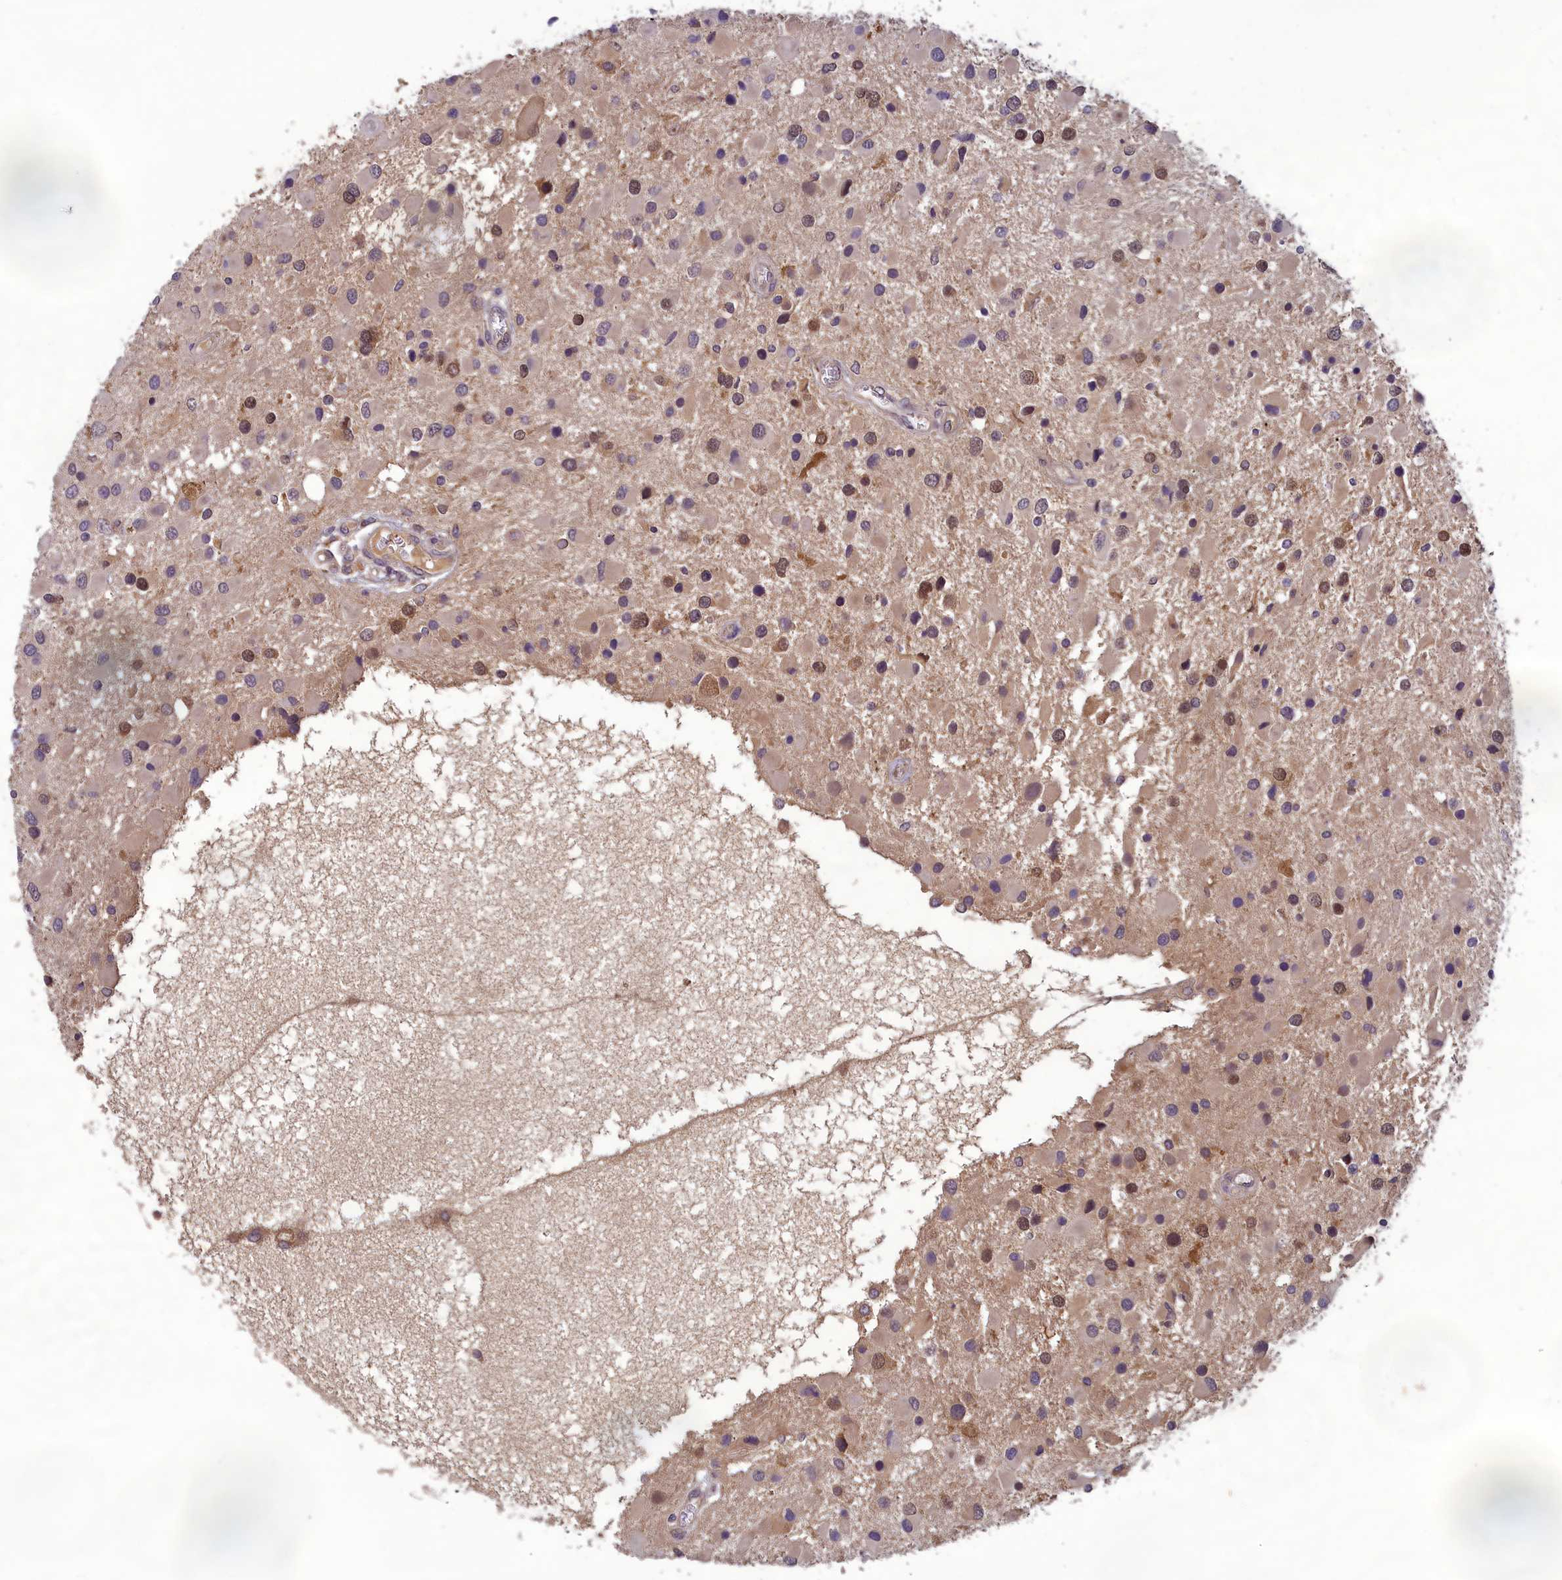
{"staining": {"intensity": "moderate", "quantity": "<25%", "location": "cytoplasmic/membranous,nuclear"}, "tissue": "glioma", "cell_type": "Tumor cells", "image_type": "cancer", "snomed": [{"axis": "morphology", "description": "Glioma, malignant, High grade"}, {"axis": "topography", "description": "Brain"}], "caption": "Brown immunohistochemical staining in human glioma demonstrates moderate cytoplasmic/membranous and nuclear positivity in approximately <25% of tumor cells. (Stains: DAB (3,3'-diaminobenzidine) in brown, nuclei in blue, Microscopy: brightfield microscopy at high magnification).", "gene": "CCDC15", "patient": {"sex": "male", "age": 53}}